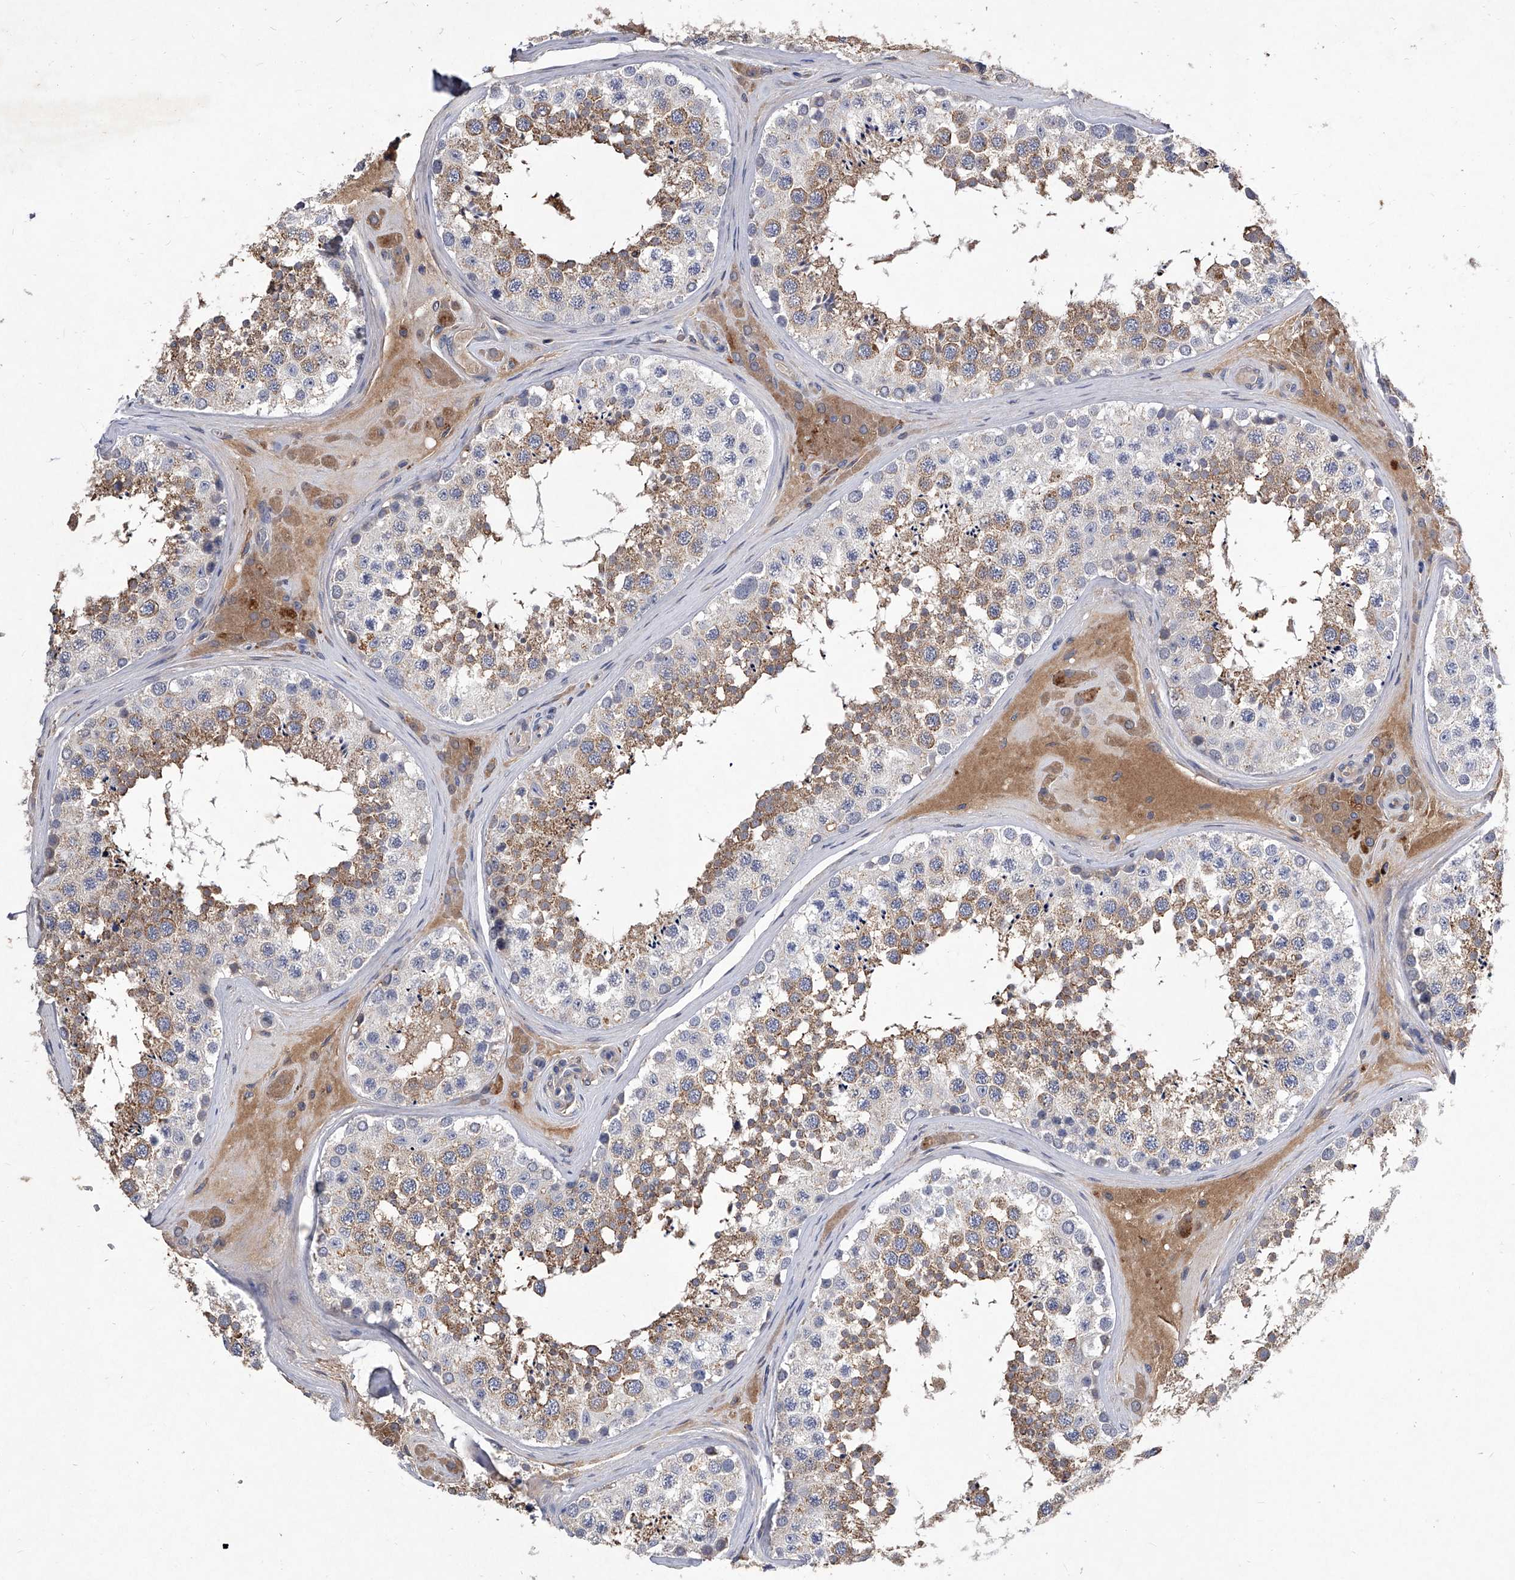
{"staining": {"intensity": "moderate", "quantity": "25%-75%", "location": "cytoplasmic/membranous"}, "tissue": "testis", "cell_type": "Cells in seminiferous ducts", "image_type": "normal", "snomed": [{"axis": "morphology", "description": "Normal tissue, NOS"}, {"axis": "topography", "description": "Testis"}], "caption": "A photomicrograph showing moderate cytoplasmic/membranous positivity in approximately 25%-75% of cells in seminiferous ducts in unremarkable testis, as visualized by brown immunohistochemical staining.", "gene": "C5", "patient": {"sex": "male", "age": 46}}